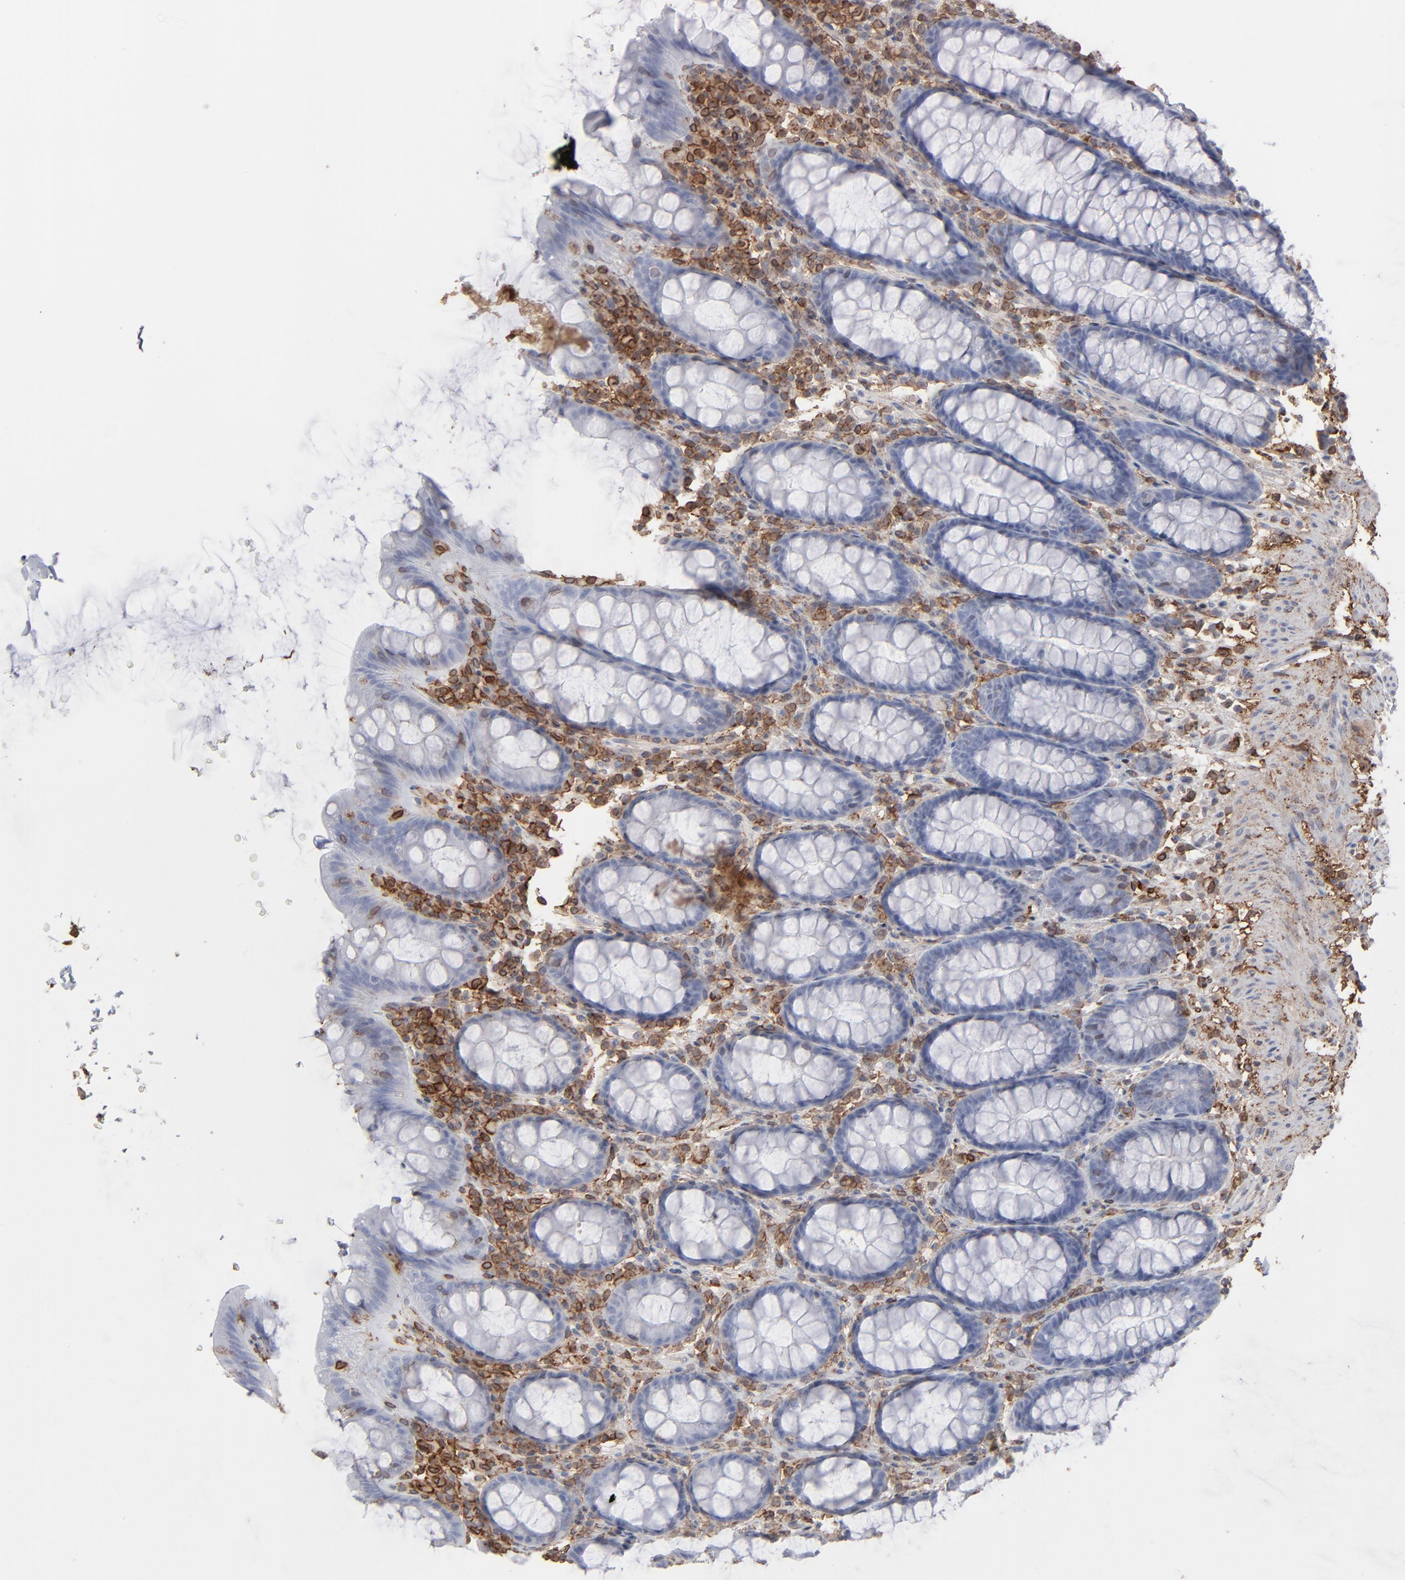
{"staining": {"intensity": "weak", "quantity": "<25%", "location": "cytoplasmic/membranous"}, "tissue": "rectum", "cell_type": "Glandular cells", "image_type": "normal", "snomed": [{"axis": "morphology", "description": "Normal tissue, NOS"}, {"axis": "topography", "description": "Rectum"}], "caption": "The IHC histopathology image has no significant staining in glandular cells of rectum.", "gene": "ANXA5", "patient": {"sex": "male", "age": 92}}